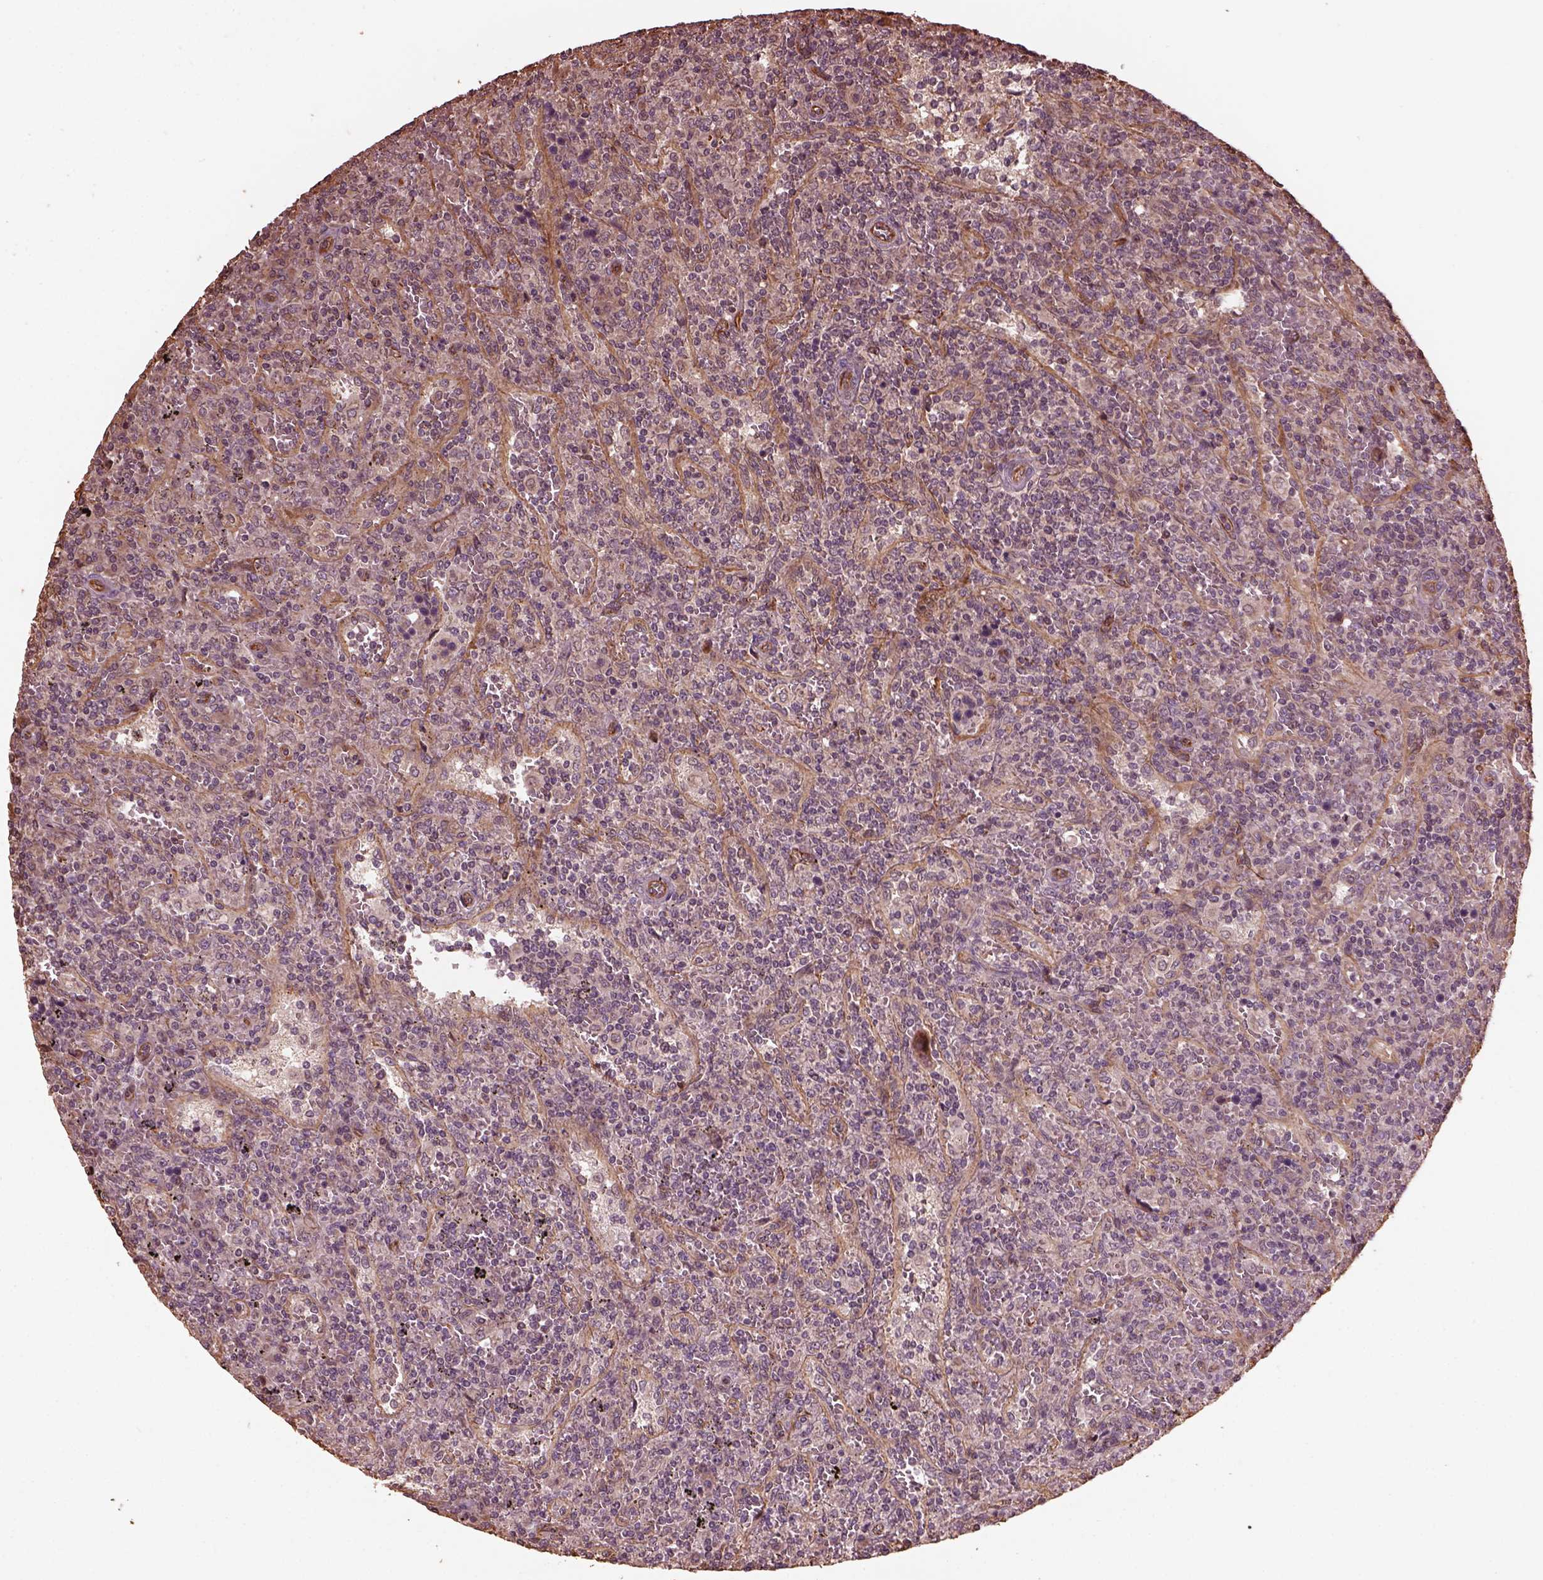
{"staining": {"intensity": "negative", "quantity": "none", "location": "none"}, "tissue": "lymphoma", "cell_type": "Tumor cells", "image_type": "cancer", "snomed": [{"axis": "morphology", "description": "Malignant lymphoma, non-Hodgkin's type, Low grade"}, {"axis": "topography", "description": "Spleen"}], "caption": "IHC image of neoplastic tissue: human low-grade malignant lymphoma, non-Hodgkin's type stained with DAB (3,3'-diaminobenzidine) shows no significant protein positivity in tumor cells.", "gene": "GTPBP1", "patient": {"sex": "male", "age": 62}}